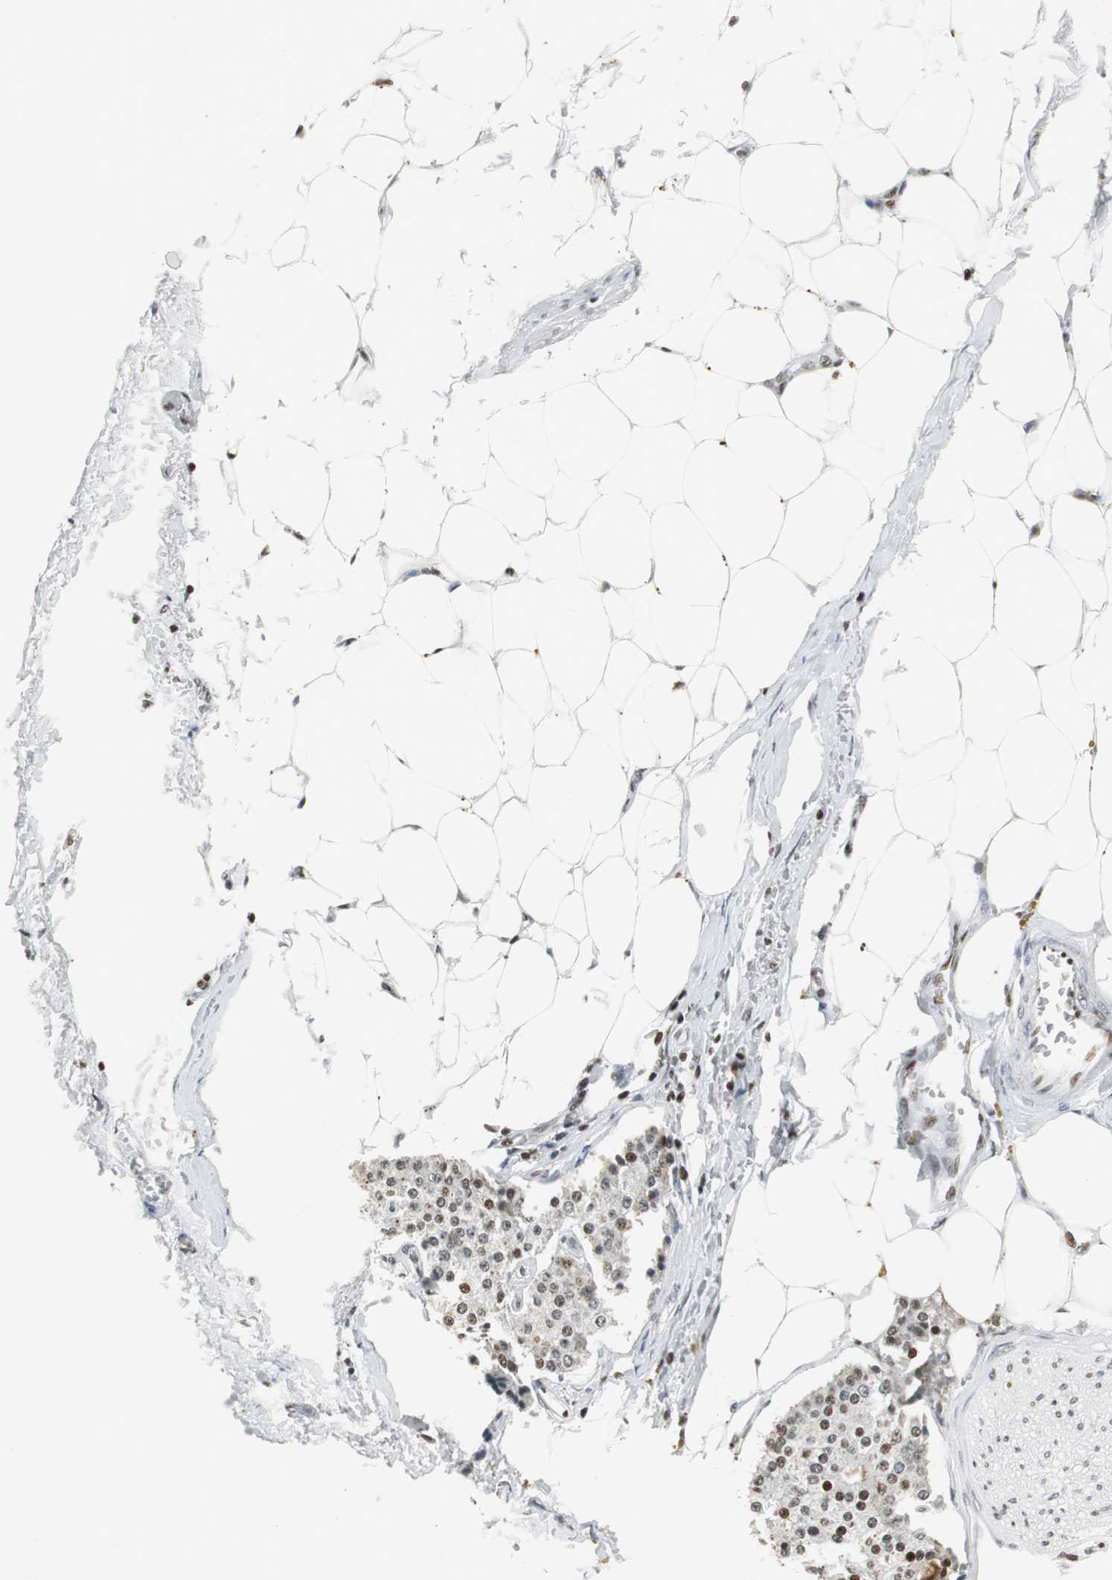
{"staining": {"intensity": "weak", "quantity": ">75%", "location": "nuclear"}, "tissue": "carcinoid", "cell_type": "Tumor cells", "image_type": "cancer", "snomed": [{"axis": "morphology", "description": "Carcinoid, malignant, NOS"}, {"axis": "topography", "description": "Colon"}], "caption": "Weak nuclear protein staining is appreciated in about >75% of tumor cells in carcinoid.", "gene": "RBBP4", "patient": {"sex": "female", "age": 61}}